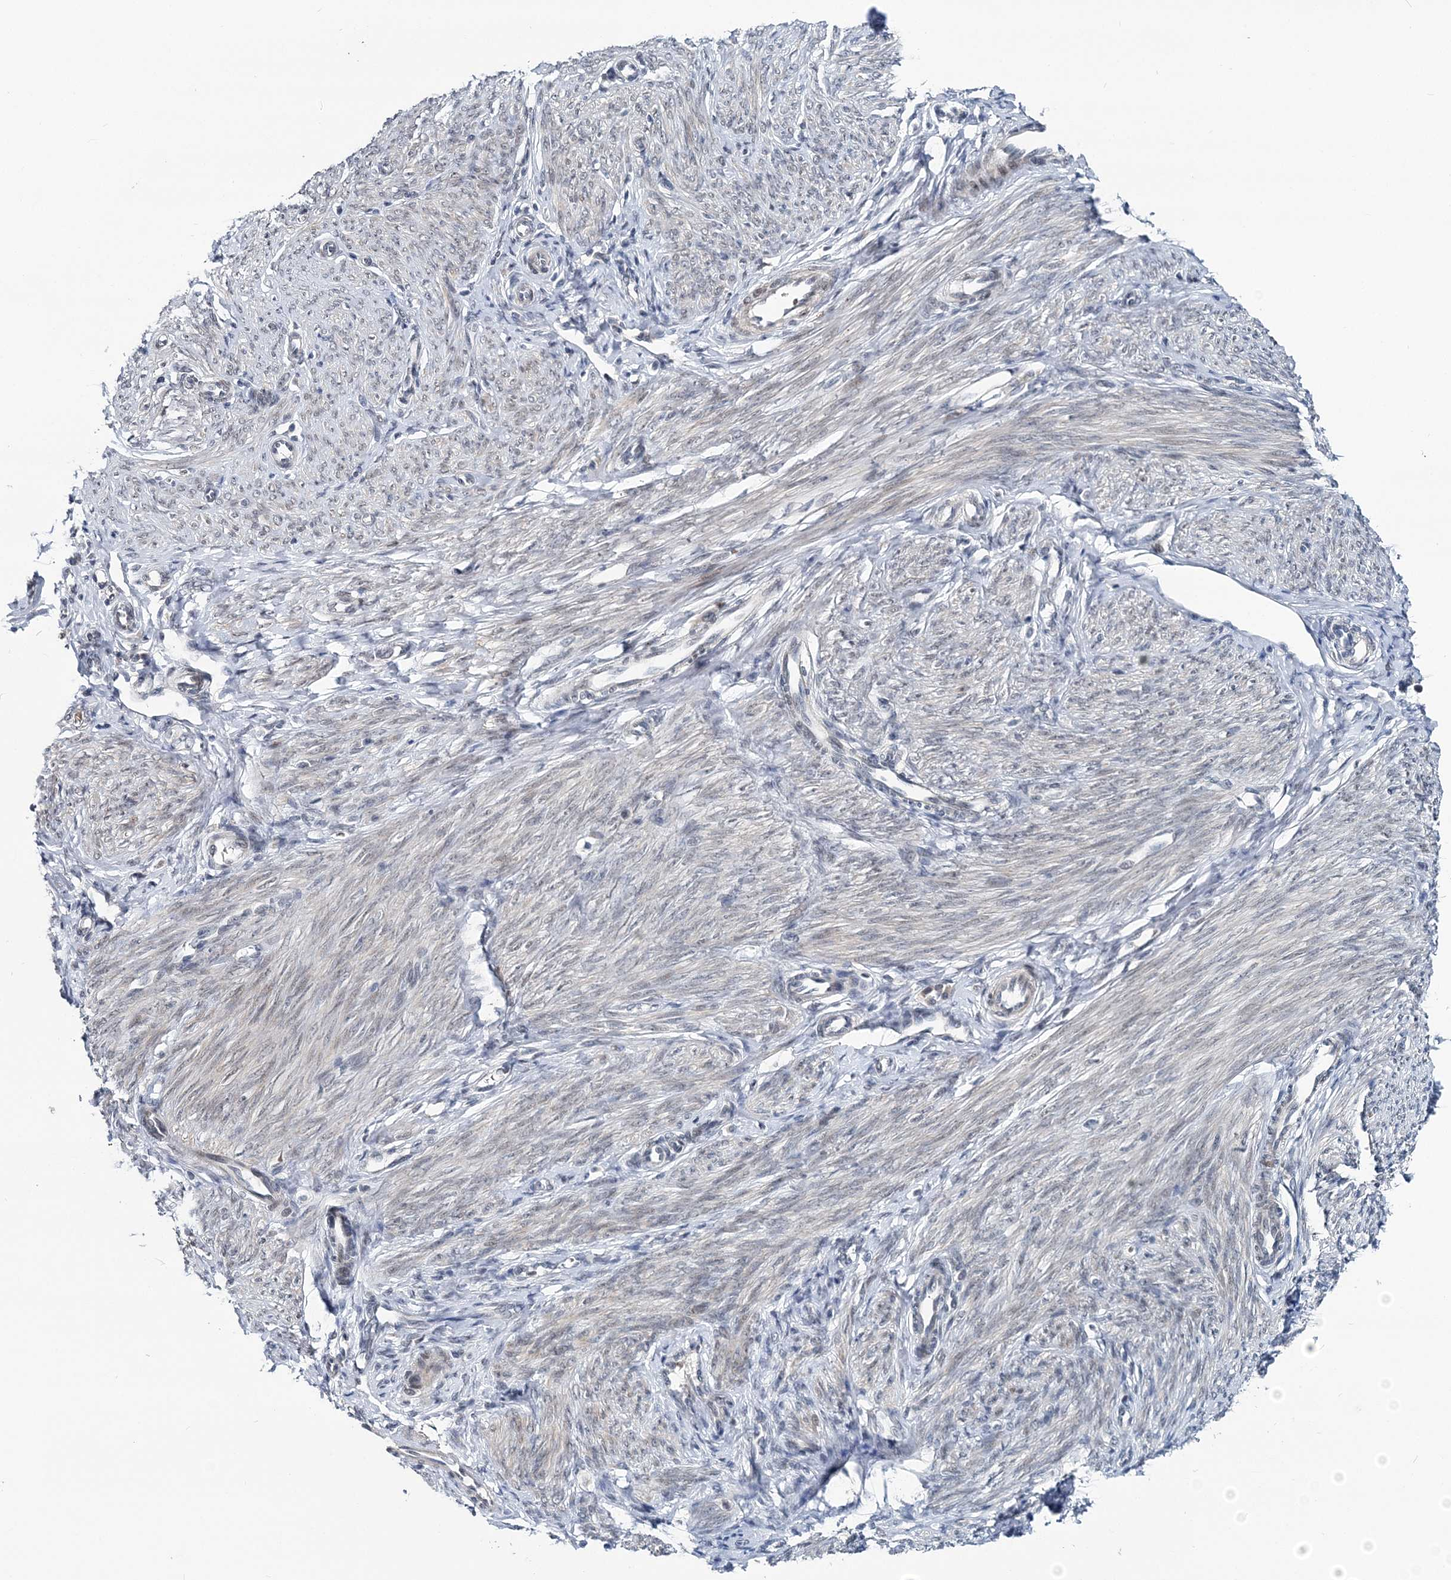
{"staining": {"intensity": "weak", "quantity": "<25%", "location": "cytoplasmic/membranous,nuclear"}, "tissue": "endometrium", "cell_type": "Cells in endometrial stroma", "image_type": "normal", "snomed": [{"axis": "morphology", "description": "Normal tissue, NOS"}, {"axis": "topography", "description": "Endometrium"}], "caption": "The histopathology image exhibits no staining of cells in endometrial stroma in normal endometrium. (Brightfield microscopy of DAB (3,3'-diaminobenzidine) IHC at high magnification).", "gene": "HYCC2", "patient": {"sex": "female", "age": 72}}